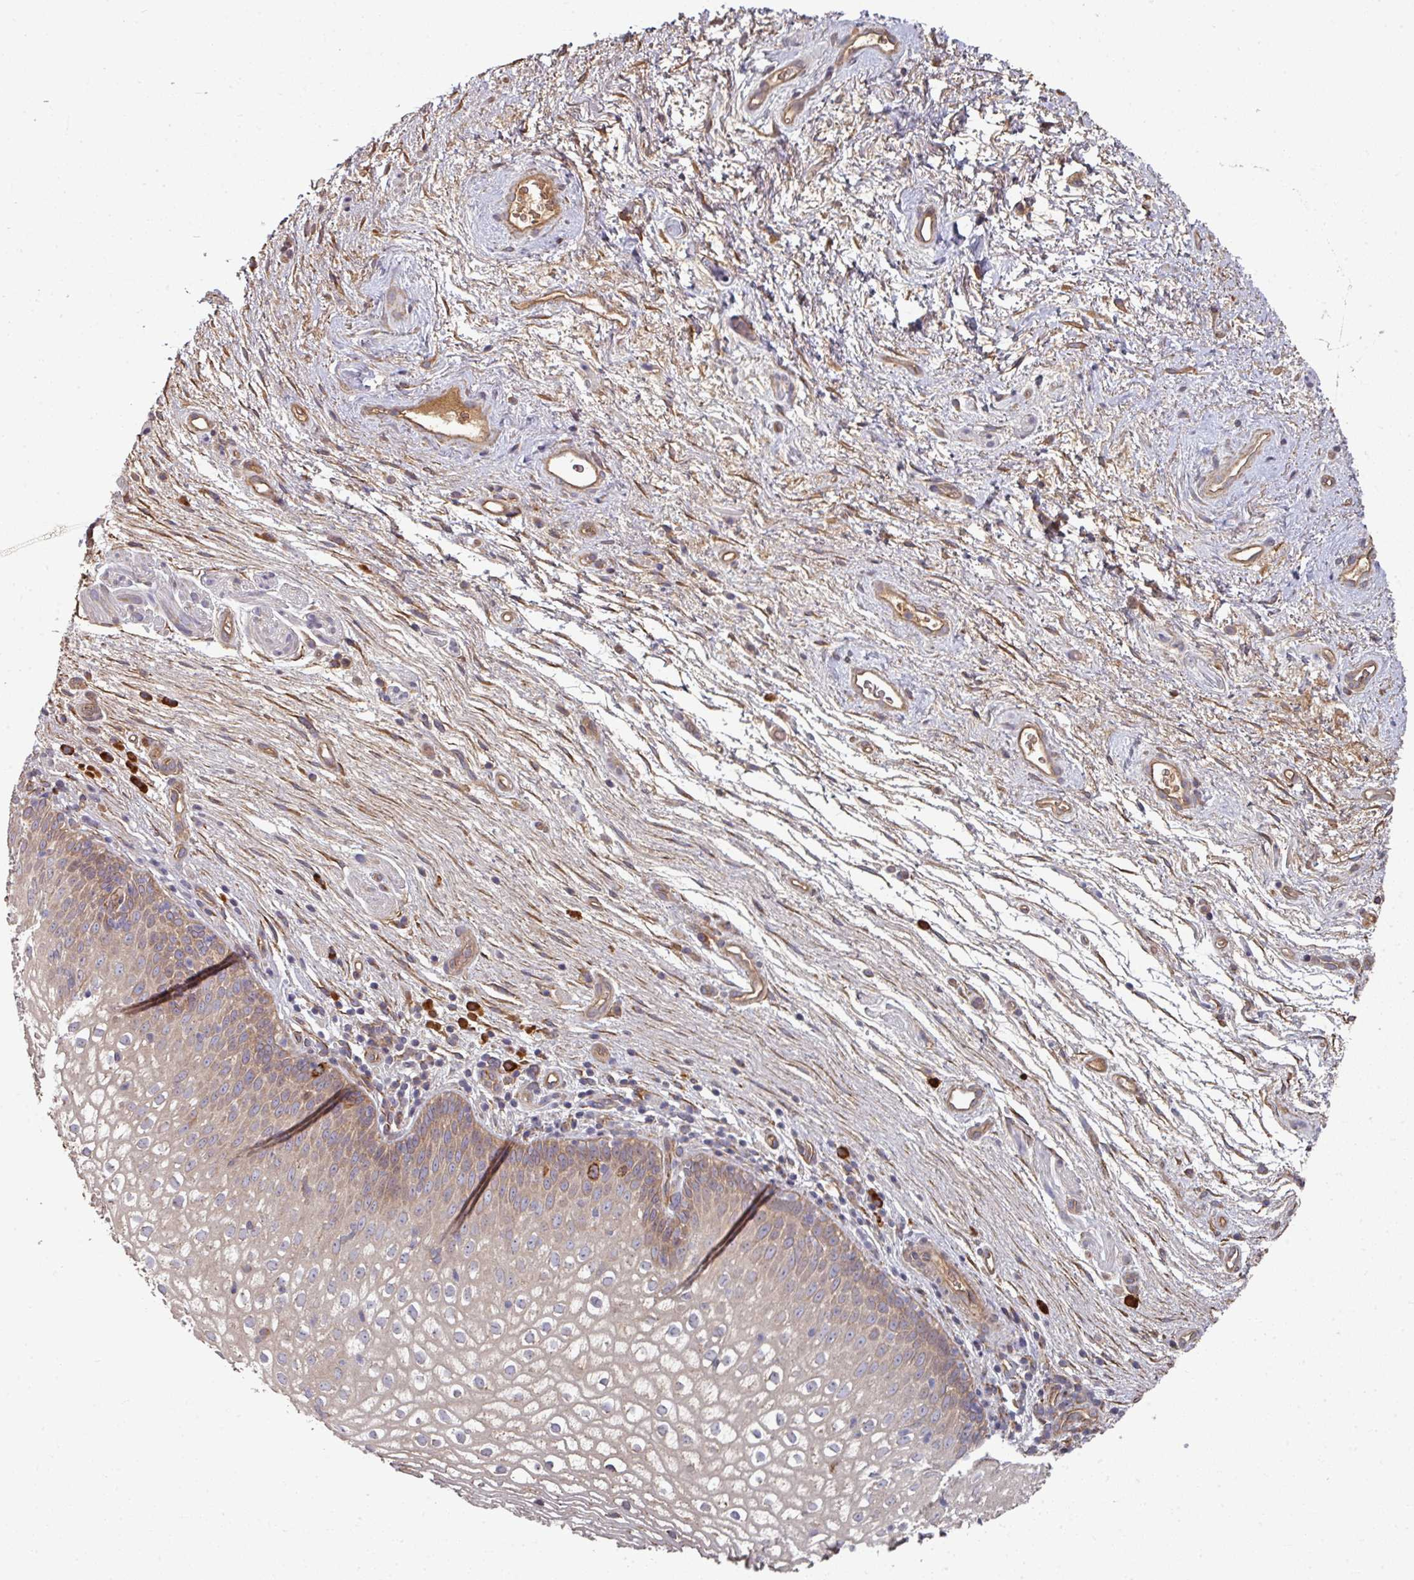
{"staining": {"intensity": "weak", "quantity": "25%-75%", "location": "cytoplasmic/membranous"}, "tissue": "vagina", "cell_type": "Squamous epithelial cells", "image_type": "normal", "snomed": [{"axis": "morphology", "description": "Normal tissue, NOS"}, {"axis": "topography", "description": "Vagina"}], "caption": "IHC photomicrograph of unremarkable vagina: vagina stained using immunohistochemistry reveals low levels of weak protein expression localized specifically in the cytoplasmic/membranous of squamous epithelial cells, appearing as a cytoplasmic/membranous brown color.", "gene": "EDEM2", "patient": {"sex": "female", "age": 47}}